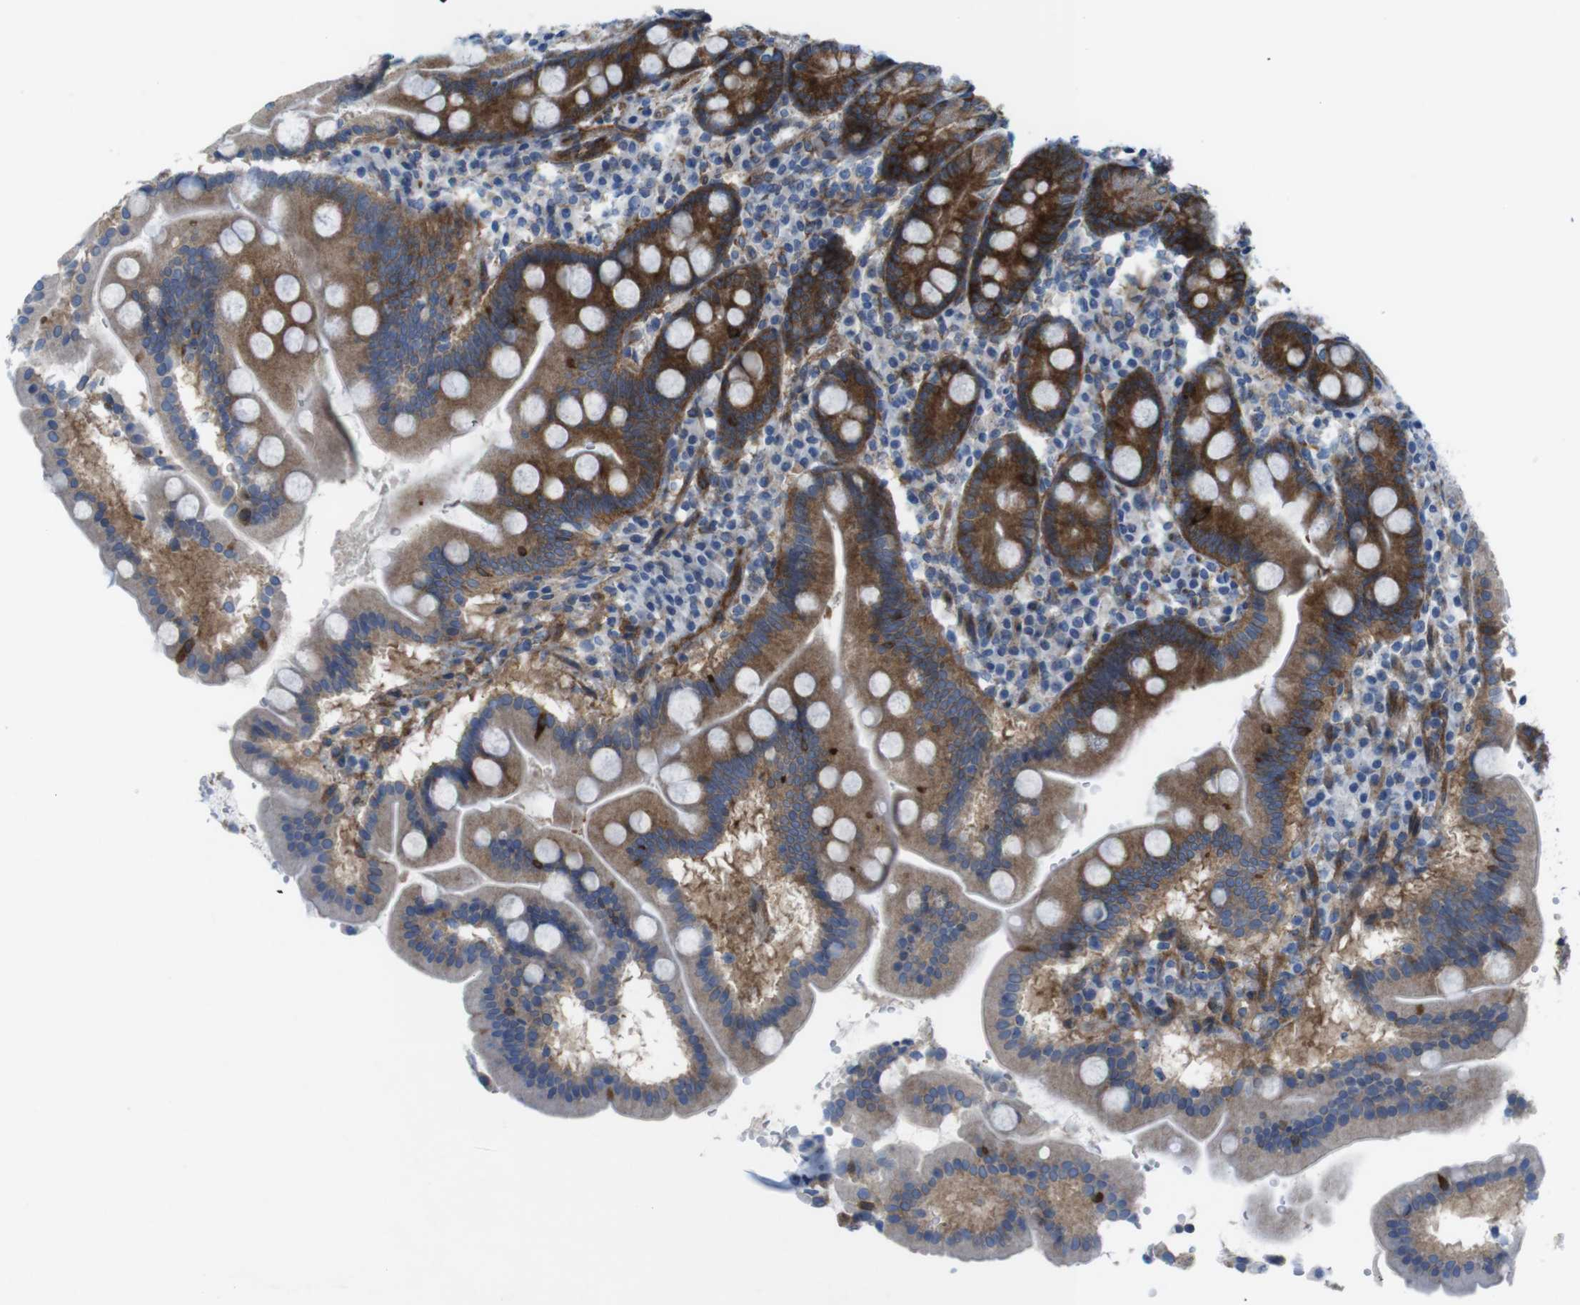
{"staining": {"intensity": "strong", "quantity": ">75%", "location": "cytoplasmic/membranous"}, "tissue": "duodenum", "cell_type": "Glandular cells", "image_type": "normal", "snomed": [{"axis": "morphology", "description": "Normal tissue, NOS"}, {"axis": "topography", "description": "Duodenum"}], "caption": "Immunohistochemistry (DAB (3,3'-diaminobenzidine)) staining of unremarkable human duodenum exhibits strong cytoplasmic/membranous protein positivity in about >75% of glandular cells.", "gene": "DIAPH2", "patient": {"sex": "male", "age": 50}}